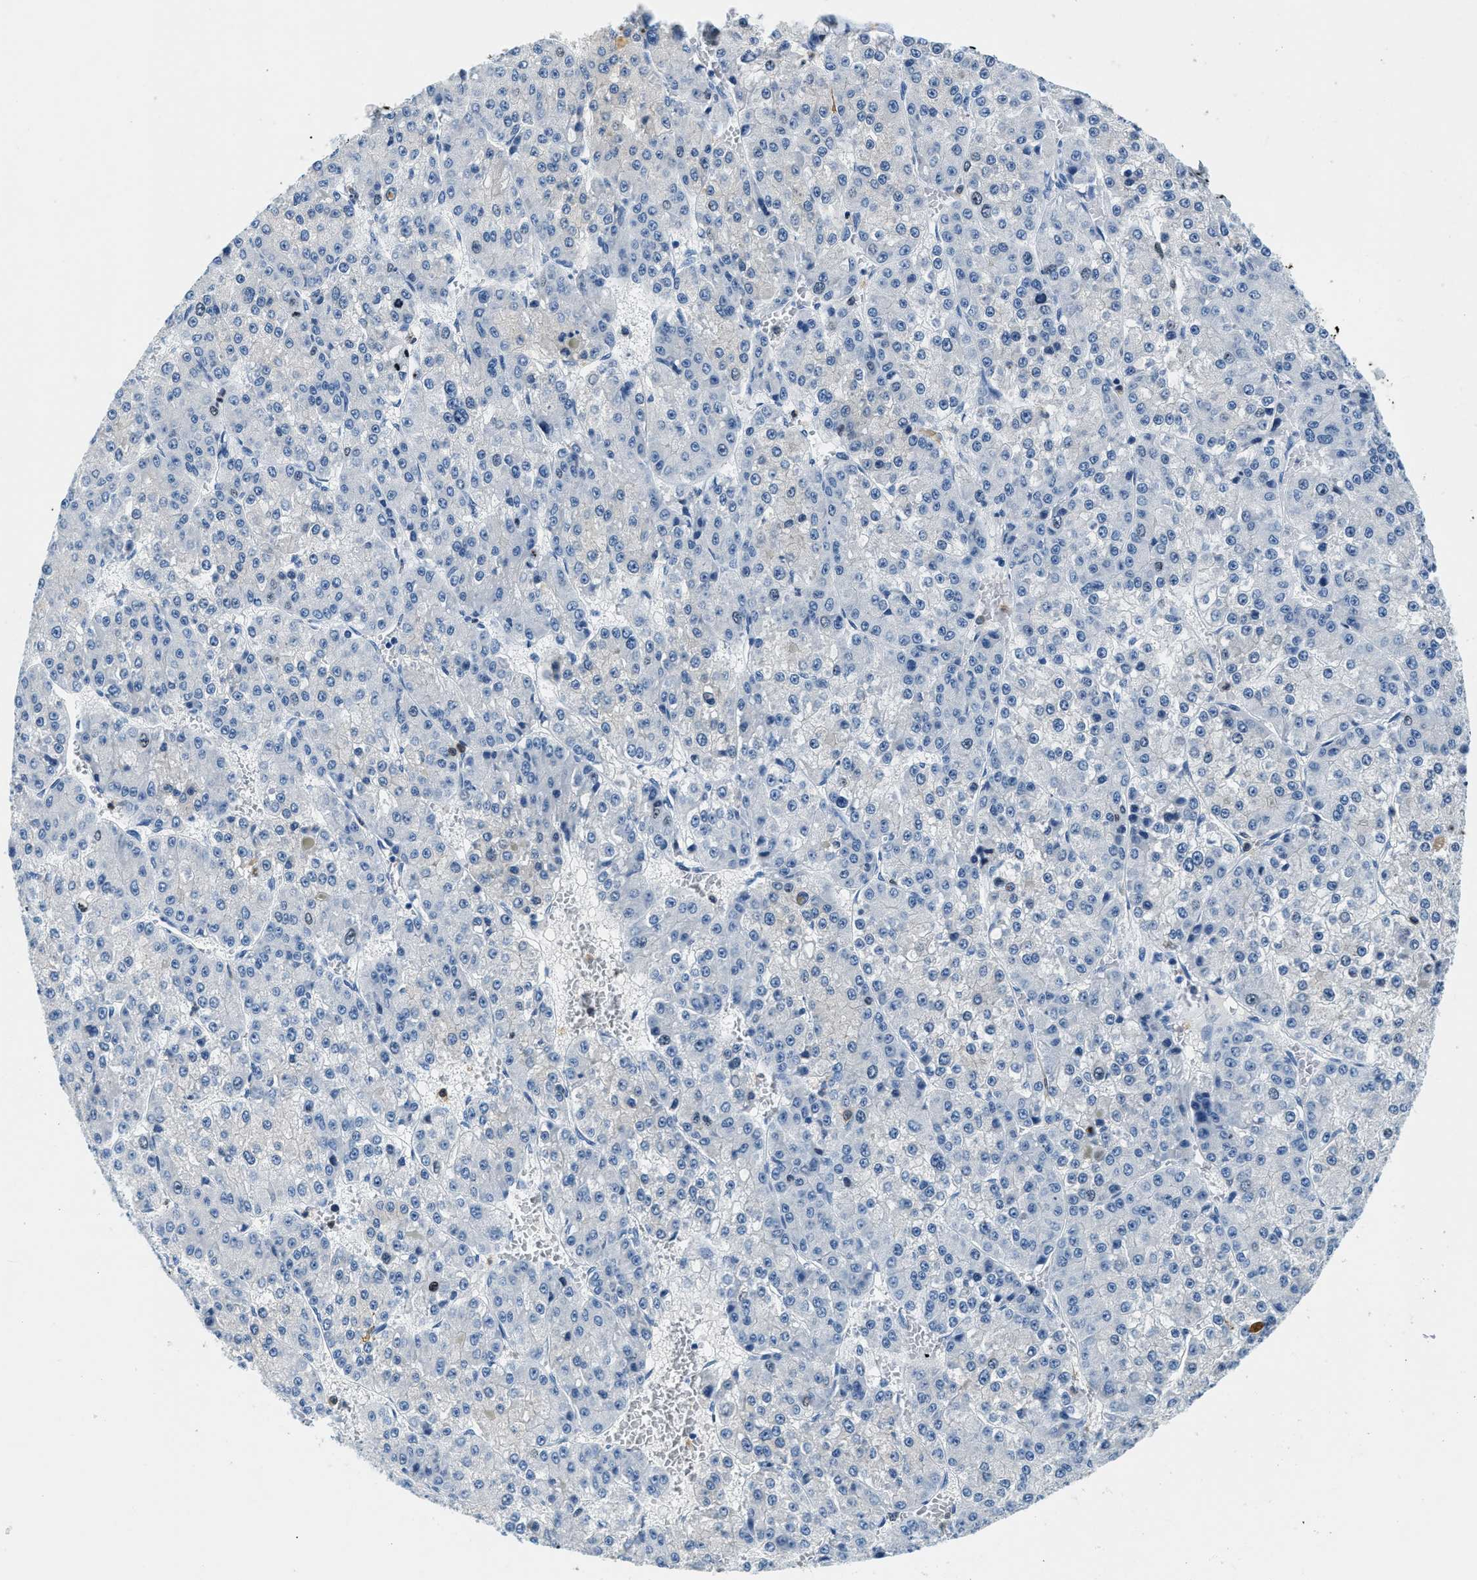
{"staining": {"intensity": "negative", "quantity": "none", "location": "none"}, "tissue": "liver cancer", "cell_type": "Tumor cells", "image_type": "cancer", "snomed": [{"axis": "morphology", "description": "Carcinoma, Hepatocellular, NOS"}, {"axis": "topography", "description": "Liver"}], "caption": "A photomicrograph of human hepatocellular carcinoma (liver) is negative for staining in tumor cells. (Immunohistochemistry, brightfield microscopy, high magnification).", "gene": "CAPG", "patient": {"sex": "female", "age": 73}}